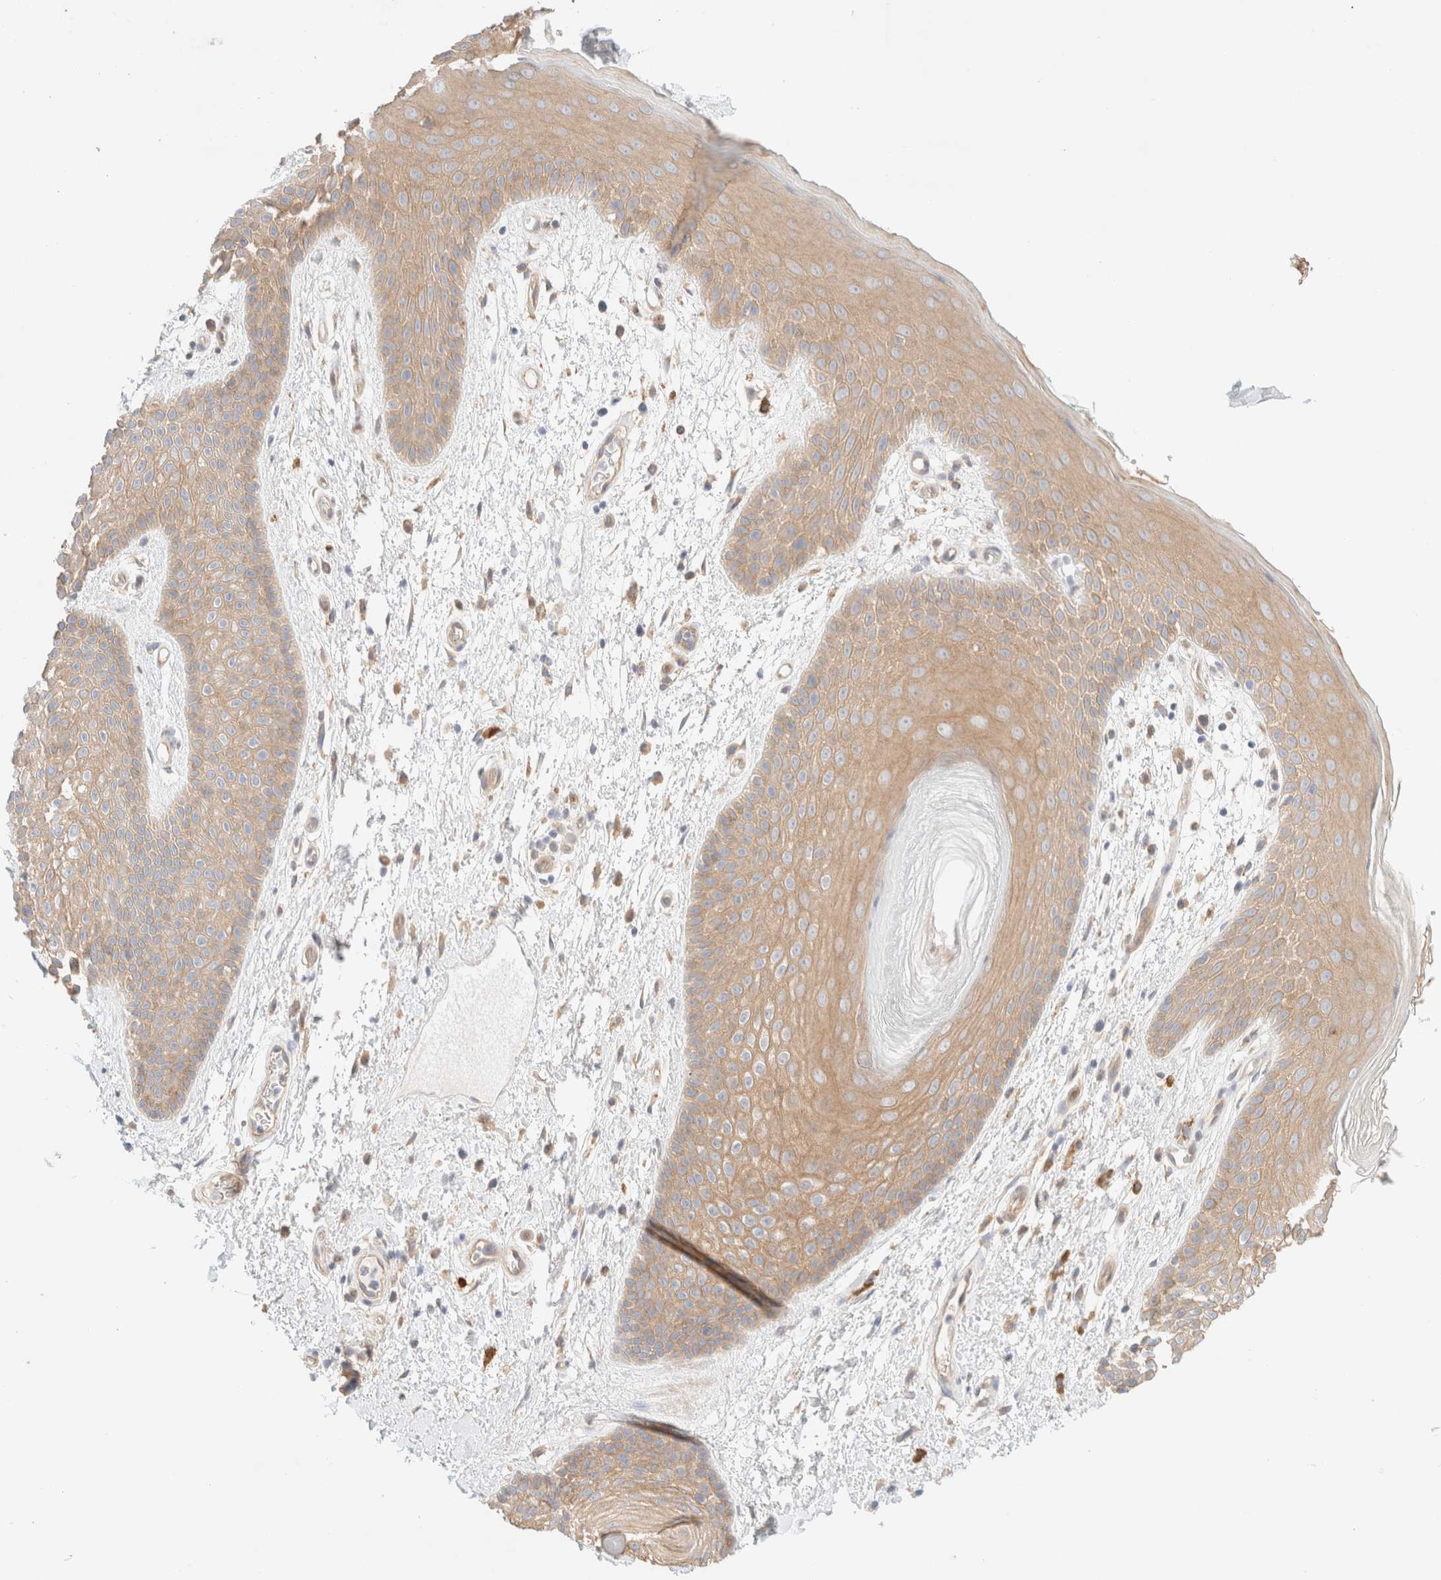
{"staining": {"intensity": "moderate", "quantity": ">75%", "location": "cytoplasmic/membranous"}, "tissue": "skin", "cell_type": "Epidermal cells", "image_type": "normal", "snomed": [{"axis": "morphology", "description": "Normal tissue, NOS"}, {"axis": "topography", "description": "Anal"}], "caption": "Moderate cytoplasmic/membranous expression is present in about >75% of epidermal cells in benign skin. (DAB (3,3'-diaminobenzidine) IHC with brightfield microscopy, high magnification).", "gene": "NIBAN2", "patient": {"sex": "male", "age": 74}}